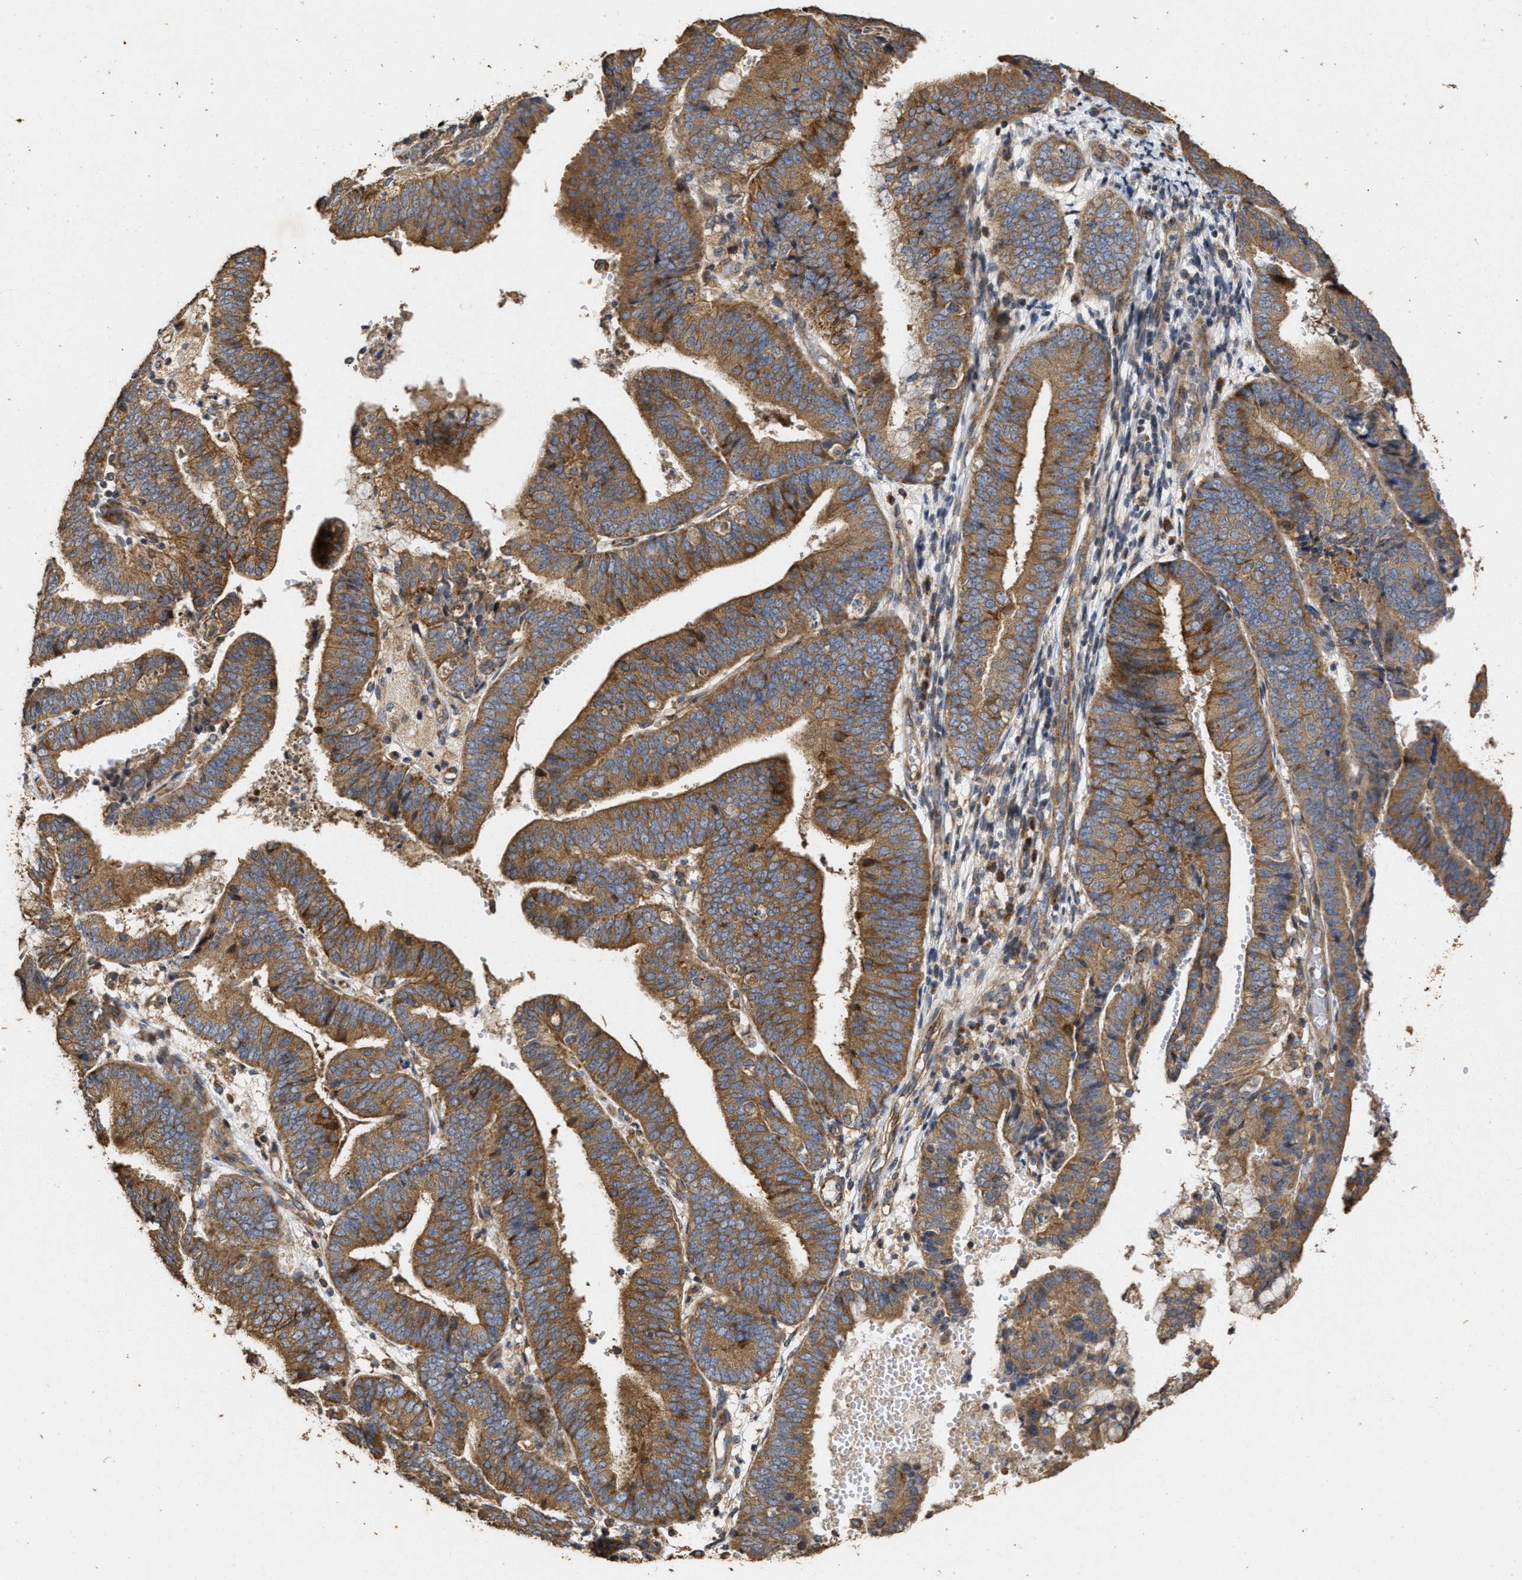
{"staining": {"intensity": "moderate", "quantity": ">75%", "location": "cytoplasmic/membranous"}, "tissue": "endometrial cancer", "cell_type": "Tumor cells", "image_type": "cancer", "snomed": [{"axis": "morphology", "description": "Adenocarcinoma, NOS"}, {"axis": "topography", "description": "Endometrium"}], "caption": "Endometrial adenocarcinoma stained for a protein (brown) reveals moderate cytoplasmic/membranous positive positivity in about >75% of tumor cells.", "gene": "NAV1", "patient": {"sex": "female", "age": 63}}